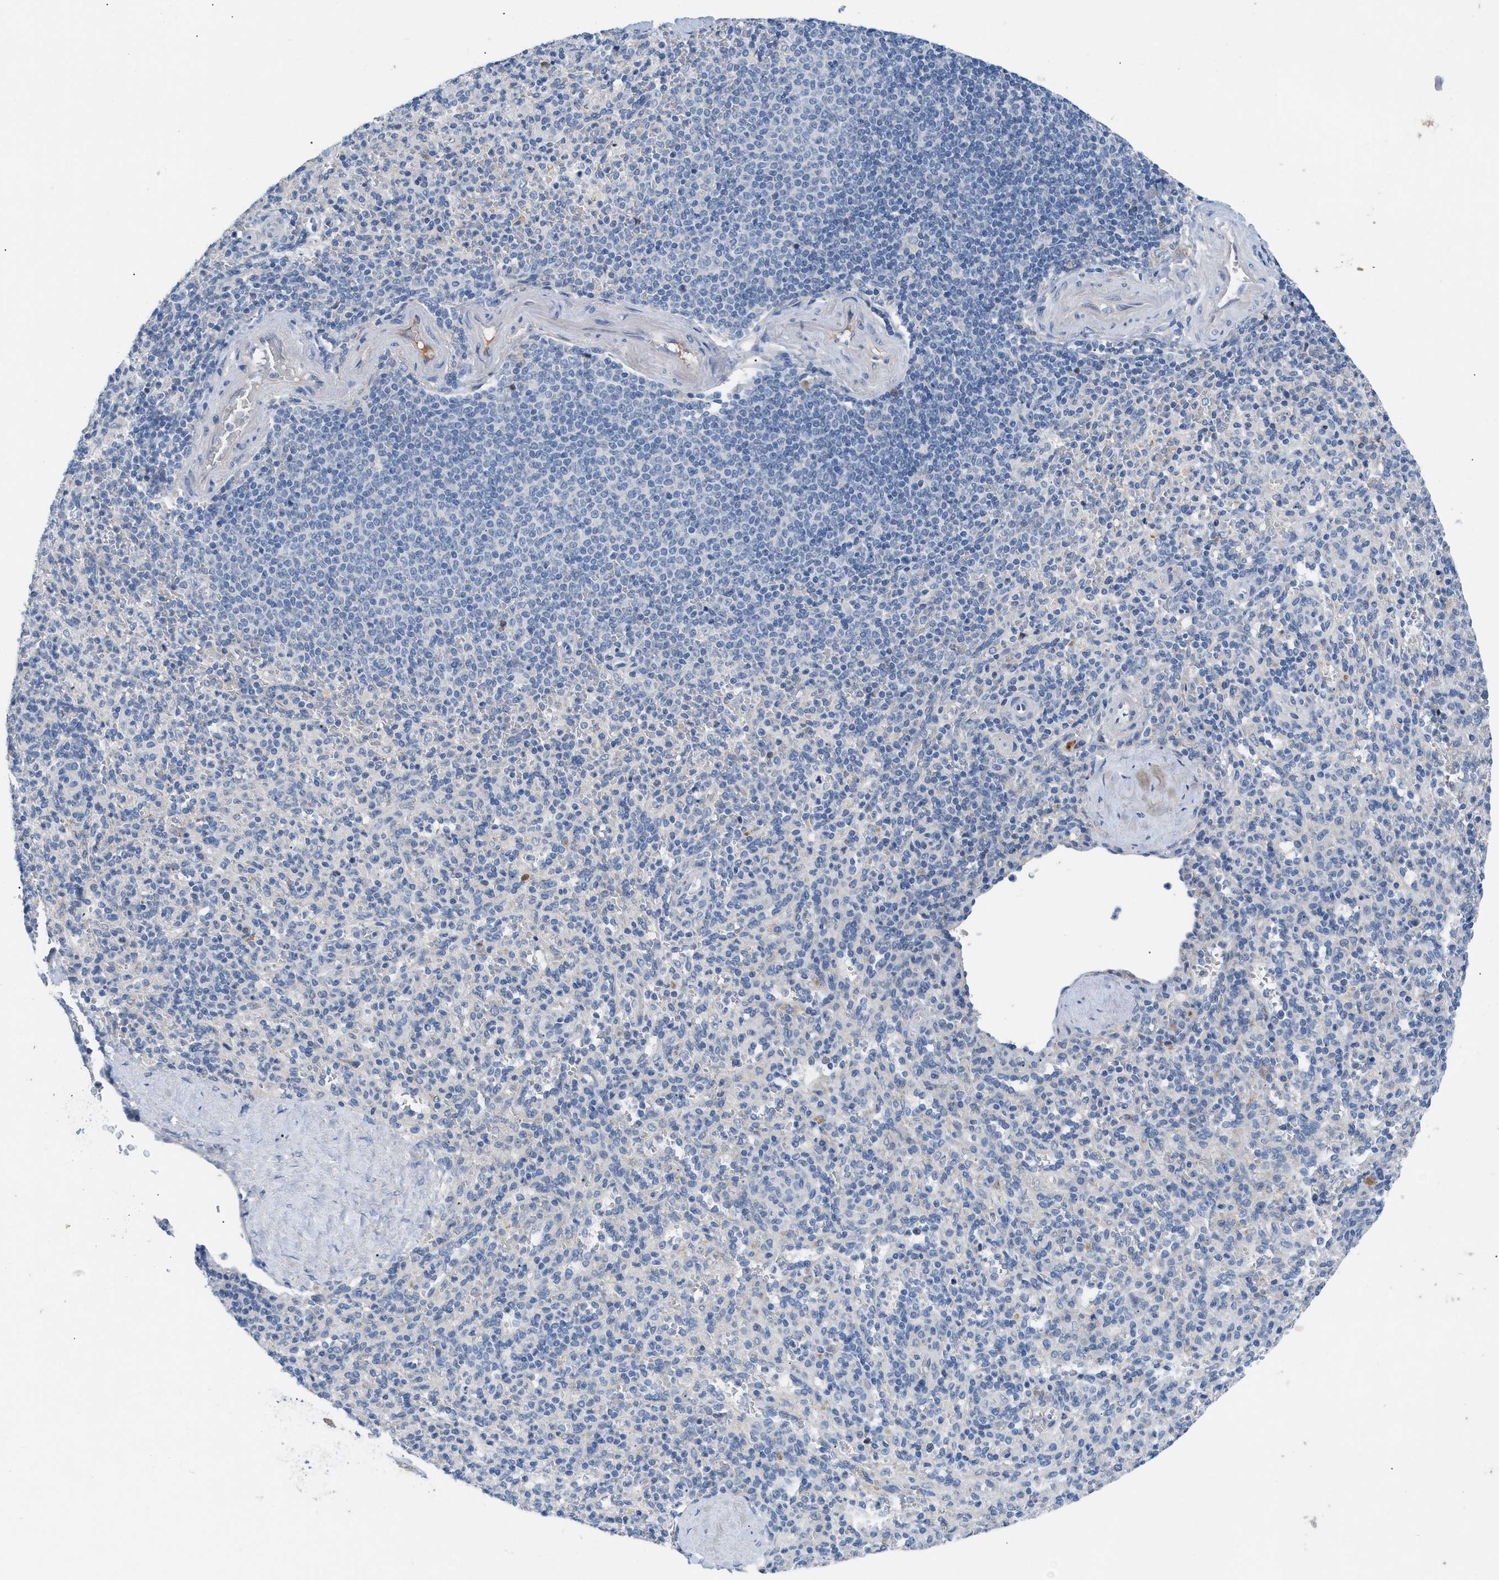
{"staining": {"intensity": "negative", "quantity": "none", "location": "none"}, "tissue": "spleen", "cell_type": "Cells in red pulp", "image_type": "normal", "snomed": [{"axis": "morphology", "description": "Normal tissue, NOS"}, {"axis": "topography", "description": "Spleen"}], "caption": "Spleen was stained to show a protein in brown. There is no significant staining in cells in red pulp. Brightfield microscopy of IHC stained with DAB (3,3'-diaminobenzidine) (brown) and hematoxylin (blue), captured at high magnification.", "gene": "HPX", "patient": {"sex": "male", "age": 36}}